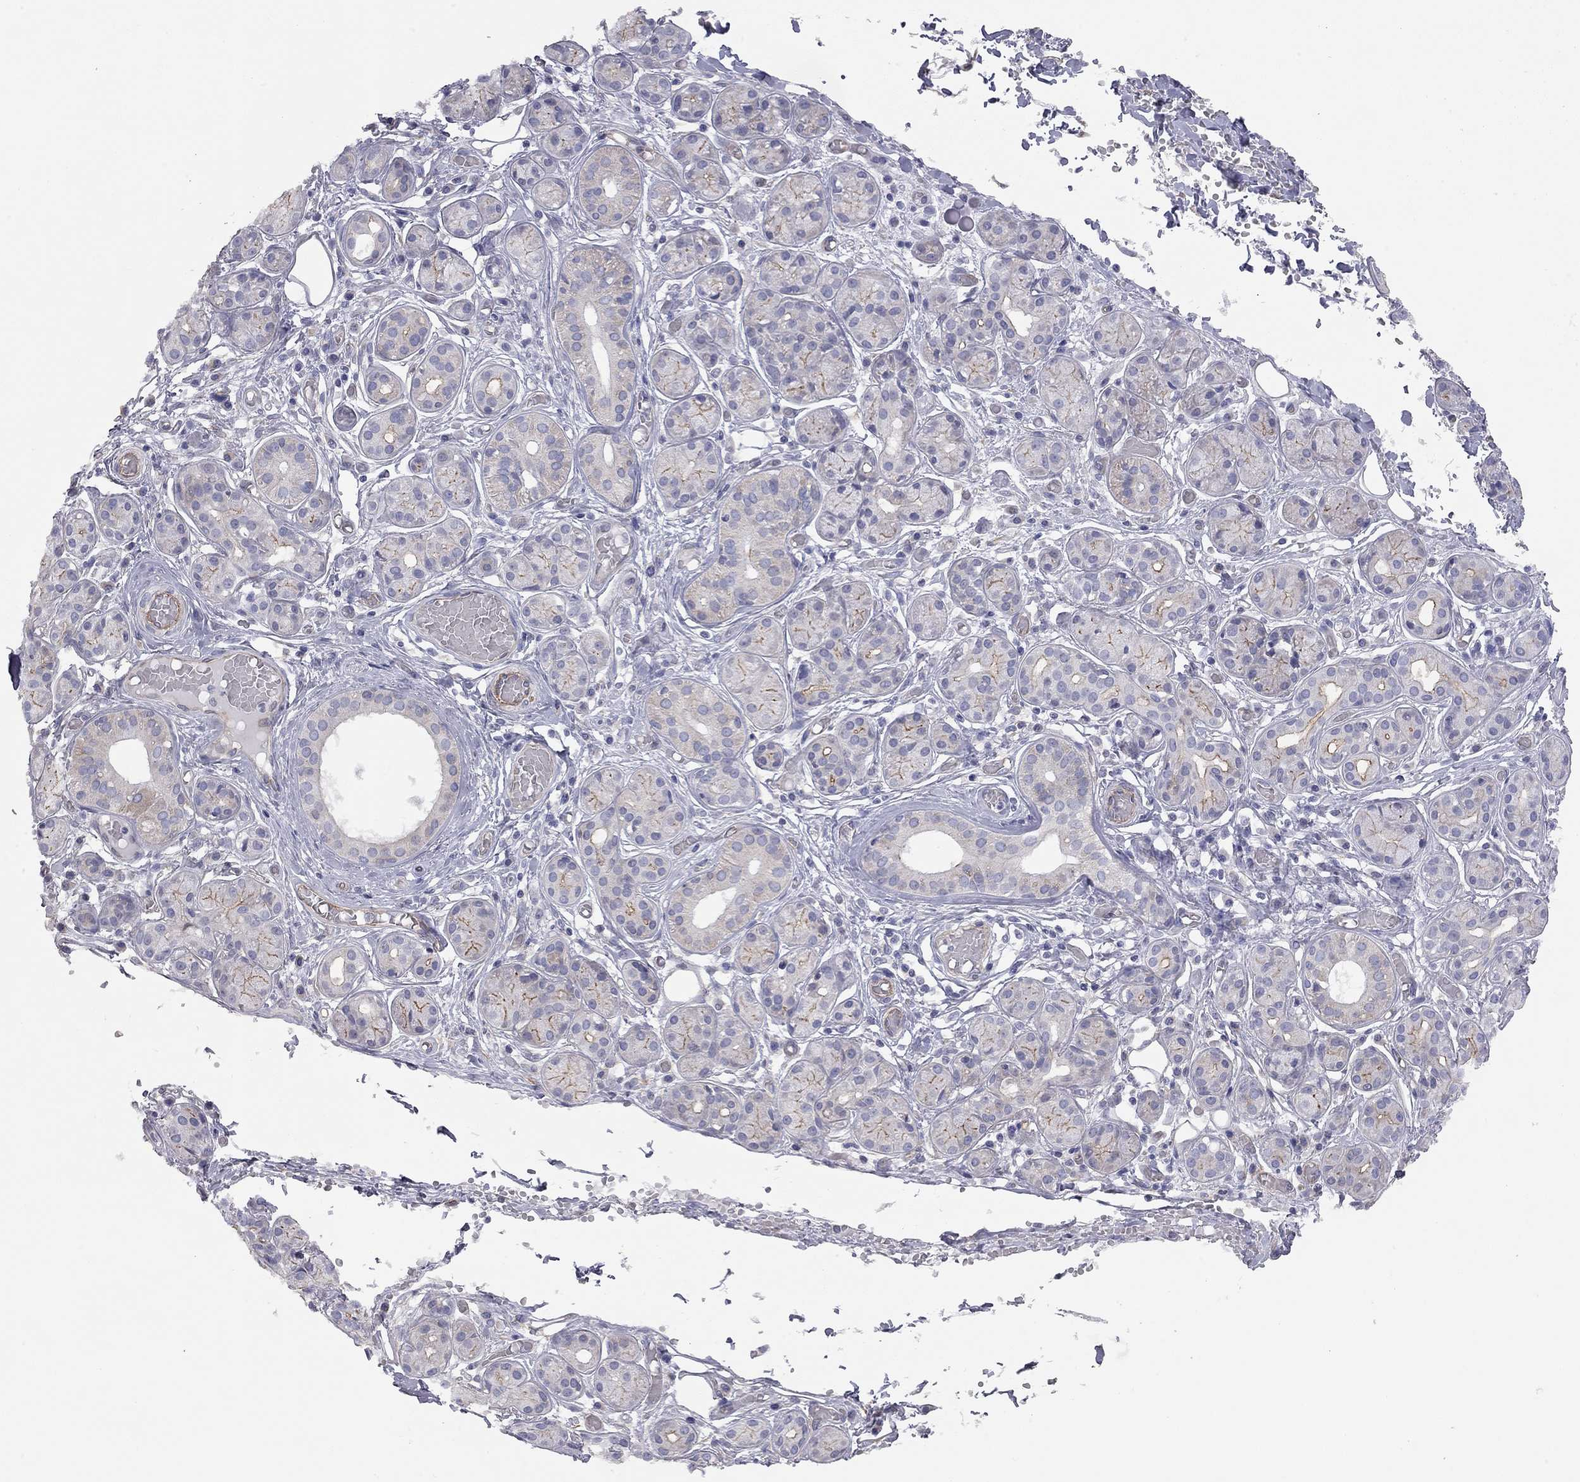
{"staining": {"intensity": "strong", "quantity": "<25%", "location": "cytoplasmic/membranous"}, "tissue": "salivary gland", "cell_type": "Glandular cells", "image_type": "normal", "snomed": [{"axis": "morphology", "description": "Normal tissue, NOS"}, {"axis": "topography", "description": "Salivary gland"}, {"axis": "topography", "description": "Peripheral nerve tissue"}], "caption": "A medium amount of strong cytoplasmic/membranous staining is seen in about <25% of glandular cells in unremarkable salivary gland. Using DAB (brown) and hematoxylin (blue) stains, captured at high magnification using brightfield microscopy.", "gene": "GPRC5B", "patient": {"sex": "male", "age": 71}}